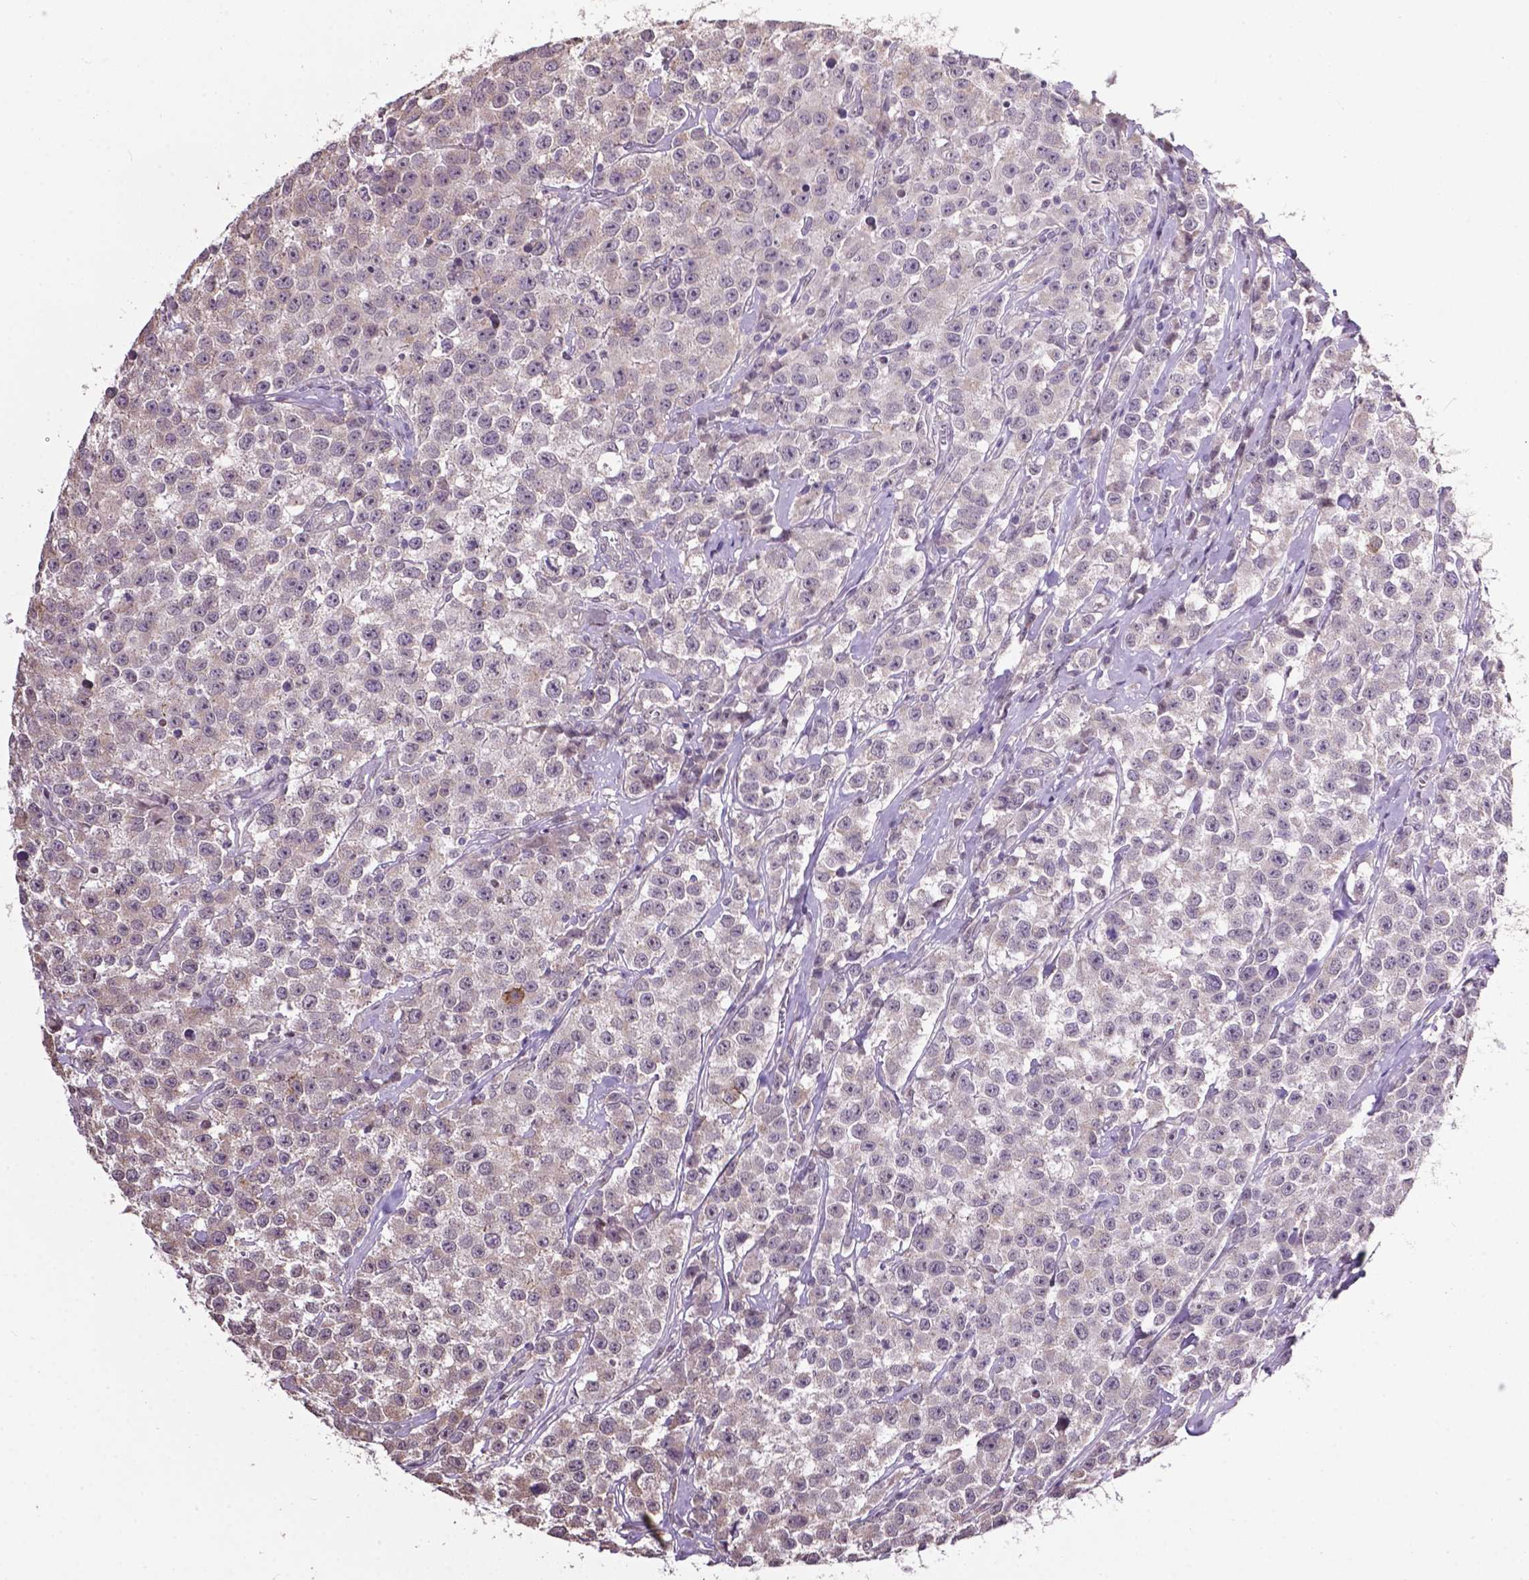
{"staining": {"intensity": "weak", "quantity": "<25%", "location": "cytoplasmic/membranous"}, "tissue": "testis cancer", "cell_type": "Tumor cells", "image_type": "cancer", "snomed": [{"axis": "morphology", "description": "Seminoma, NOS"}, {"axis": "topography", "description": "Testis"}], "caption": "Testis cancer stained for a protein using immunohistochemistry shows no staining tumor cells.", "gene": "GLRA2", "patient": {"sex": "male", "age": 59}}